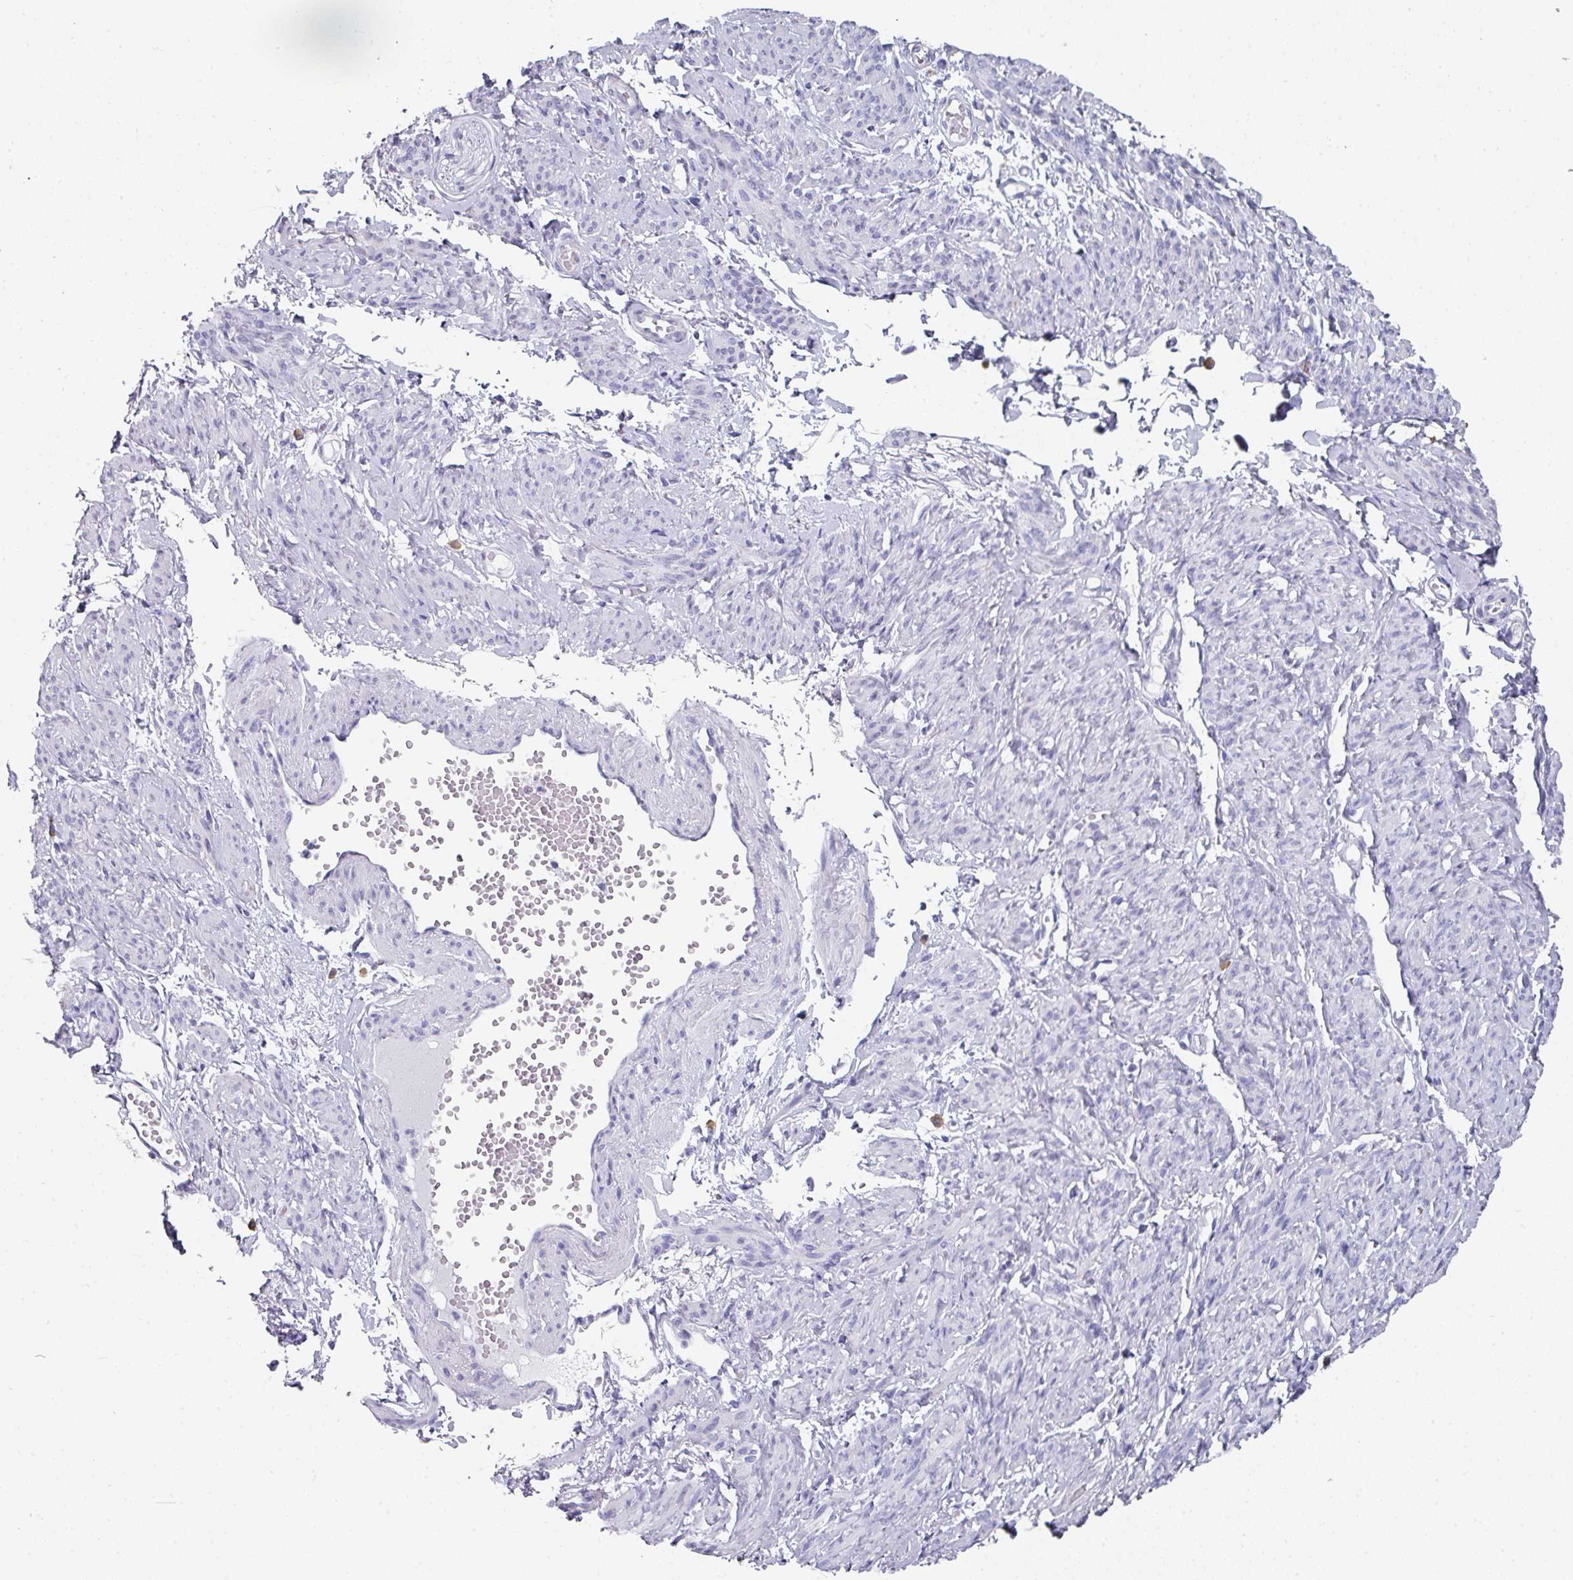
{"staining": {"intensity": "negative", "quantity": "none", "location": "none"}, "tissue": "smooth muscle", "cell_type": "Smooth muscle cells", "image_type": "normal", "snomed": [{"axis": "morphology", "description": "Normal tissue, NOS"}, {"axis": "topography", "description": "Smooth muscle"}], "caption": "Image shows no significant protein expression in smooth muscle cells of benign smooth muscle. Nuclei are stained in blue.", "gene": "SETBP1", "patient": {"sex": "female", "age": 65}}